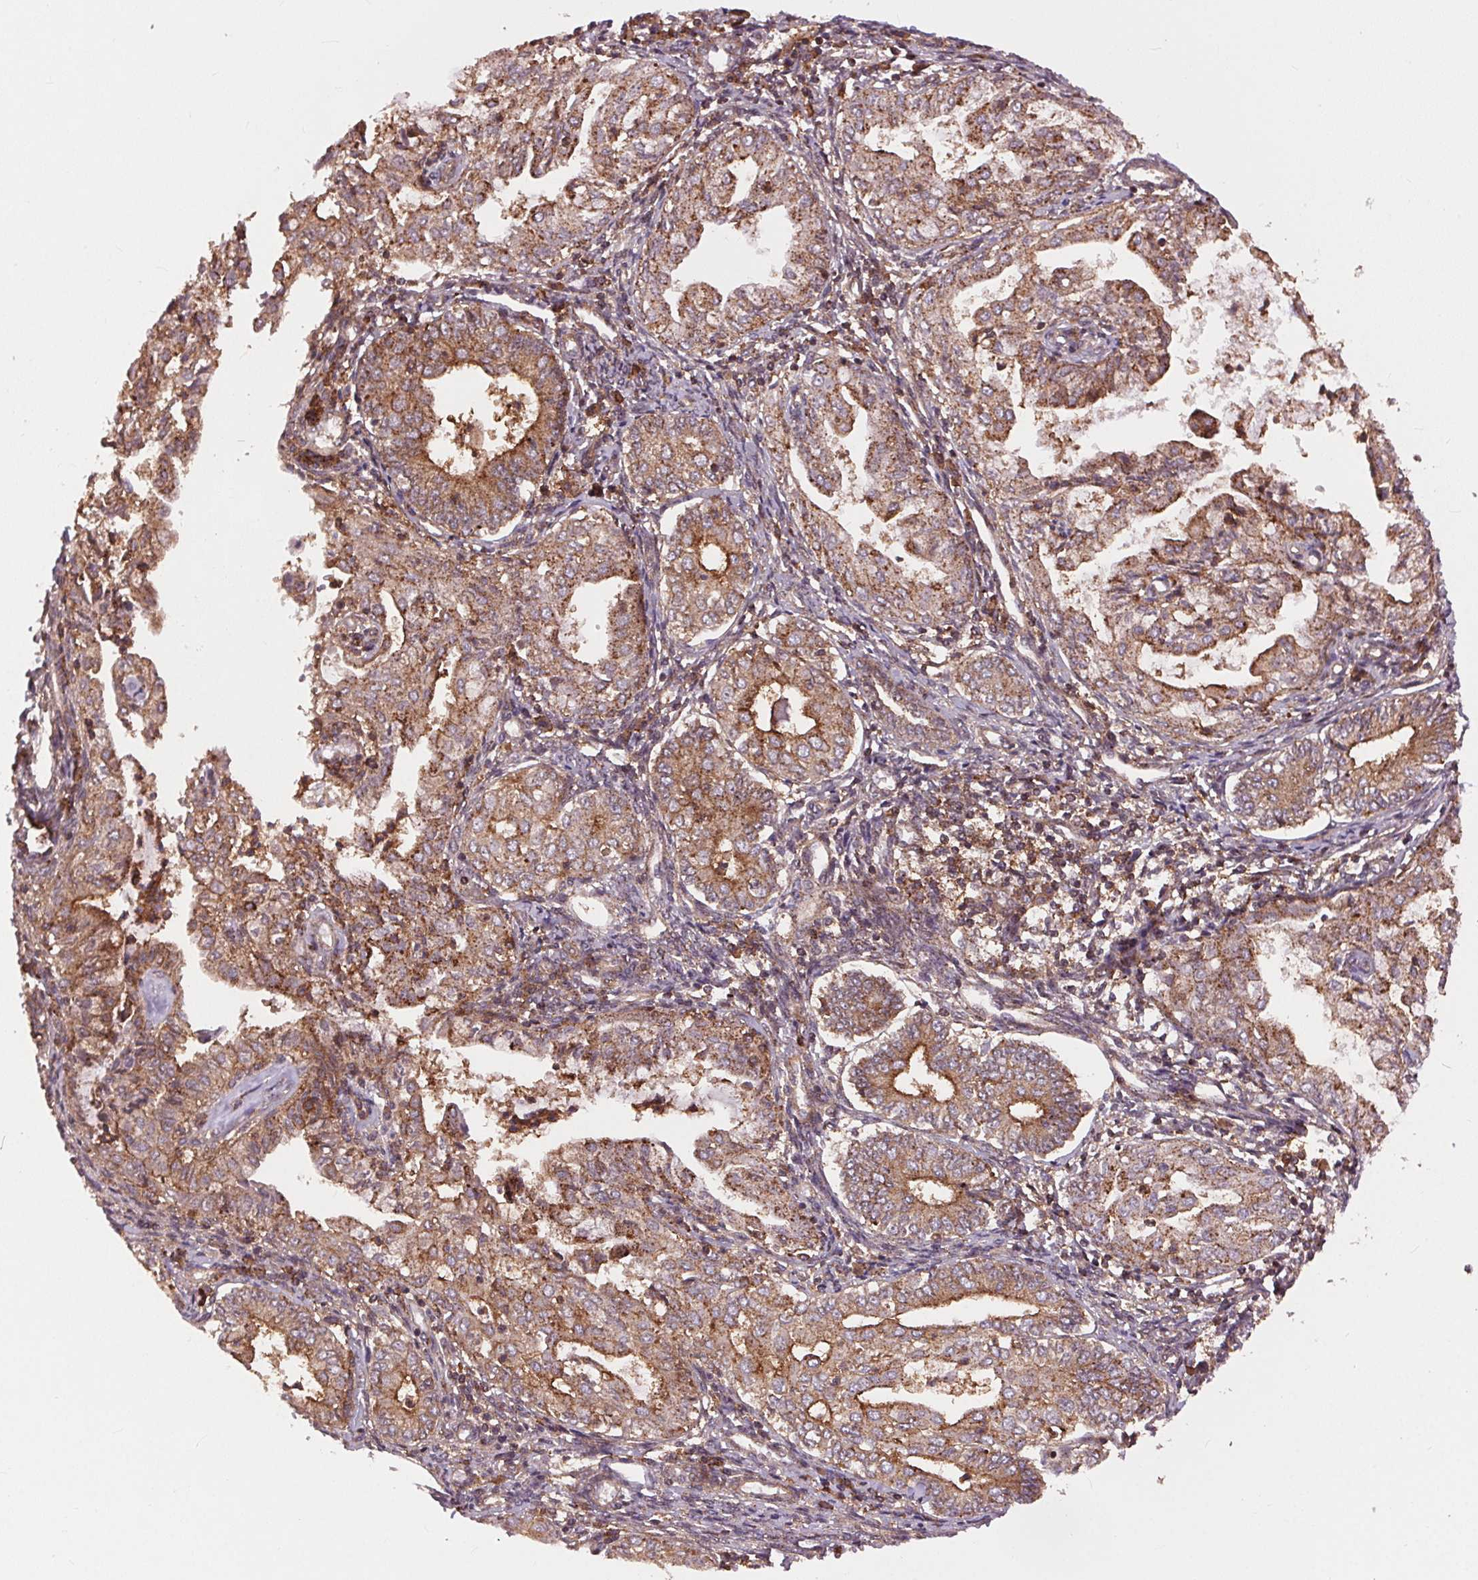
{"staining": {"intensity": "moderate", "quantity": ">75%", "location": "cytoplasmic/membranous"}, "tissue": "endometrial cancer", "cell_type": "Tumor cells", "image_type": "cancer", "snomed": [{"axis": "morphology", "description": "Adenocarcinoma, NOS"}, {"axis": "topography", "description": "Endometrium"}], "caption": "The image demonstrates immunohistochemical staining of endometrial adenocarcinoma. There is moderate cytoplasmic/membranous expression is appreciated in about >75% of tumor cells.", "gene": "CHMP4B", "patient": {"sex": "female", "age": 68}}